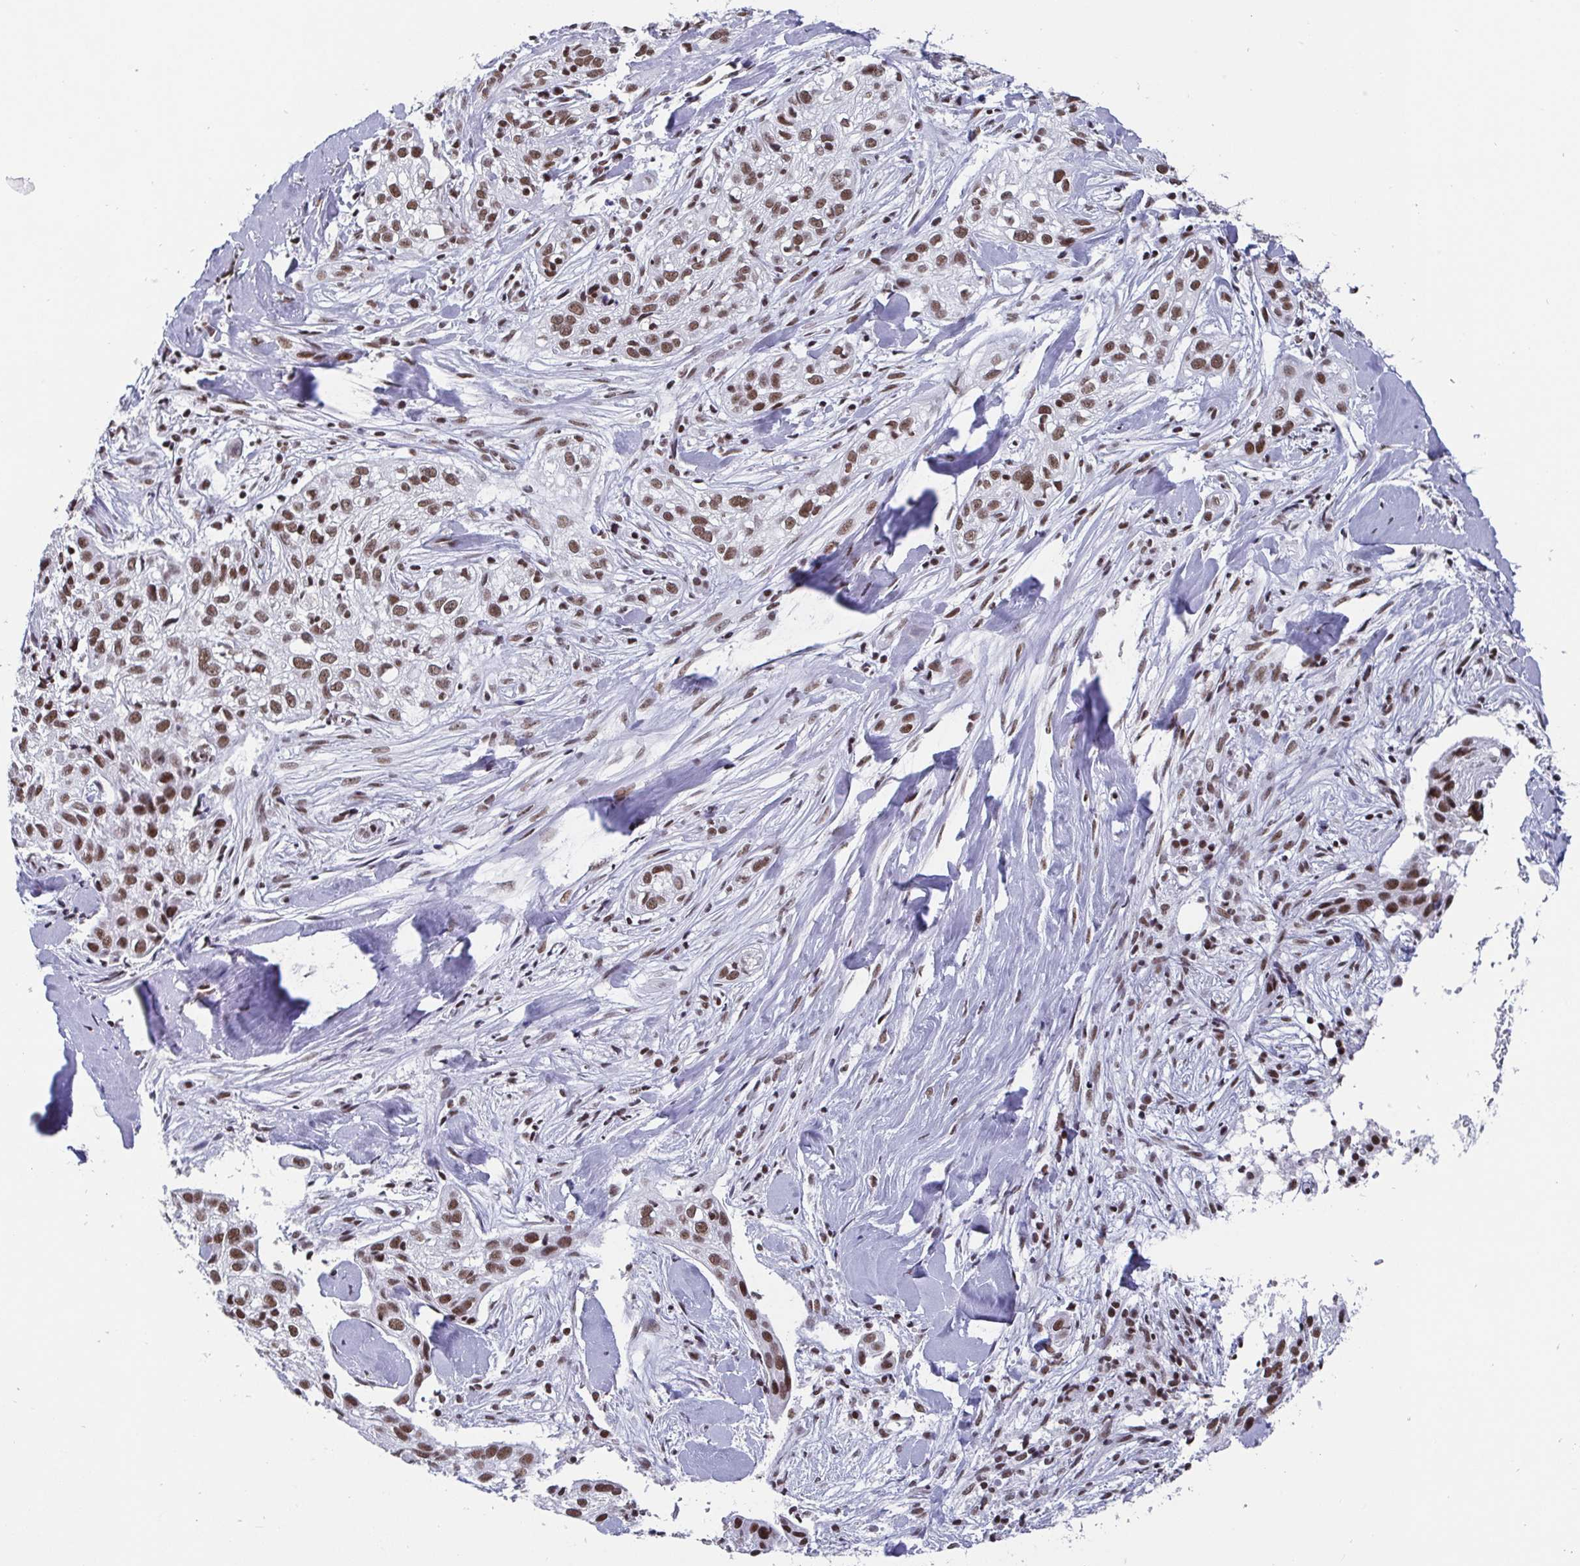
{"staining": {"intensity": "moderate", "quantity": ">75%", "location": "nuclear"}, "tissue": "skin cancer", "cell_type": "Tumor cells", "image_type": "cancer", "snomed": [{"axis": "morphology", "description": "Squamous cell carcinoma, NOS"}, {"axis": "topography", "description": "Skin"}], "caption": "The photomicrograph exhibits immunohistochemical staining of skin squamous cell carcinoma. There is moderate nuclear expression is identified in approximately >75% of tumor cells. The staining was performed using DAB (3,3'-diaminobenzidine), with brown indicating positive protein expression. Nuclei are stained blue with hematoxylin.", "gene": "CTCF", "patient": {"sex": "male", "age": 82}}